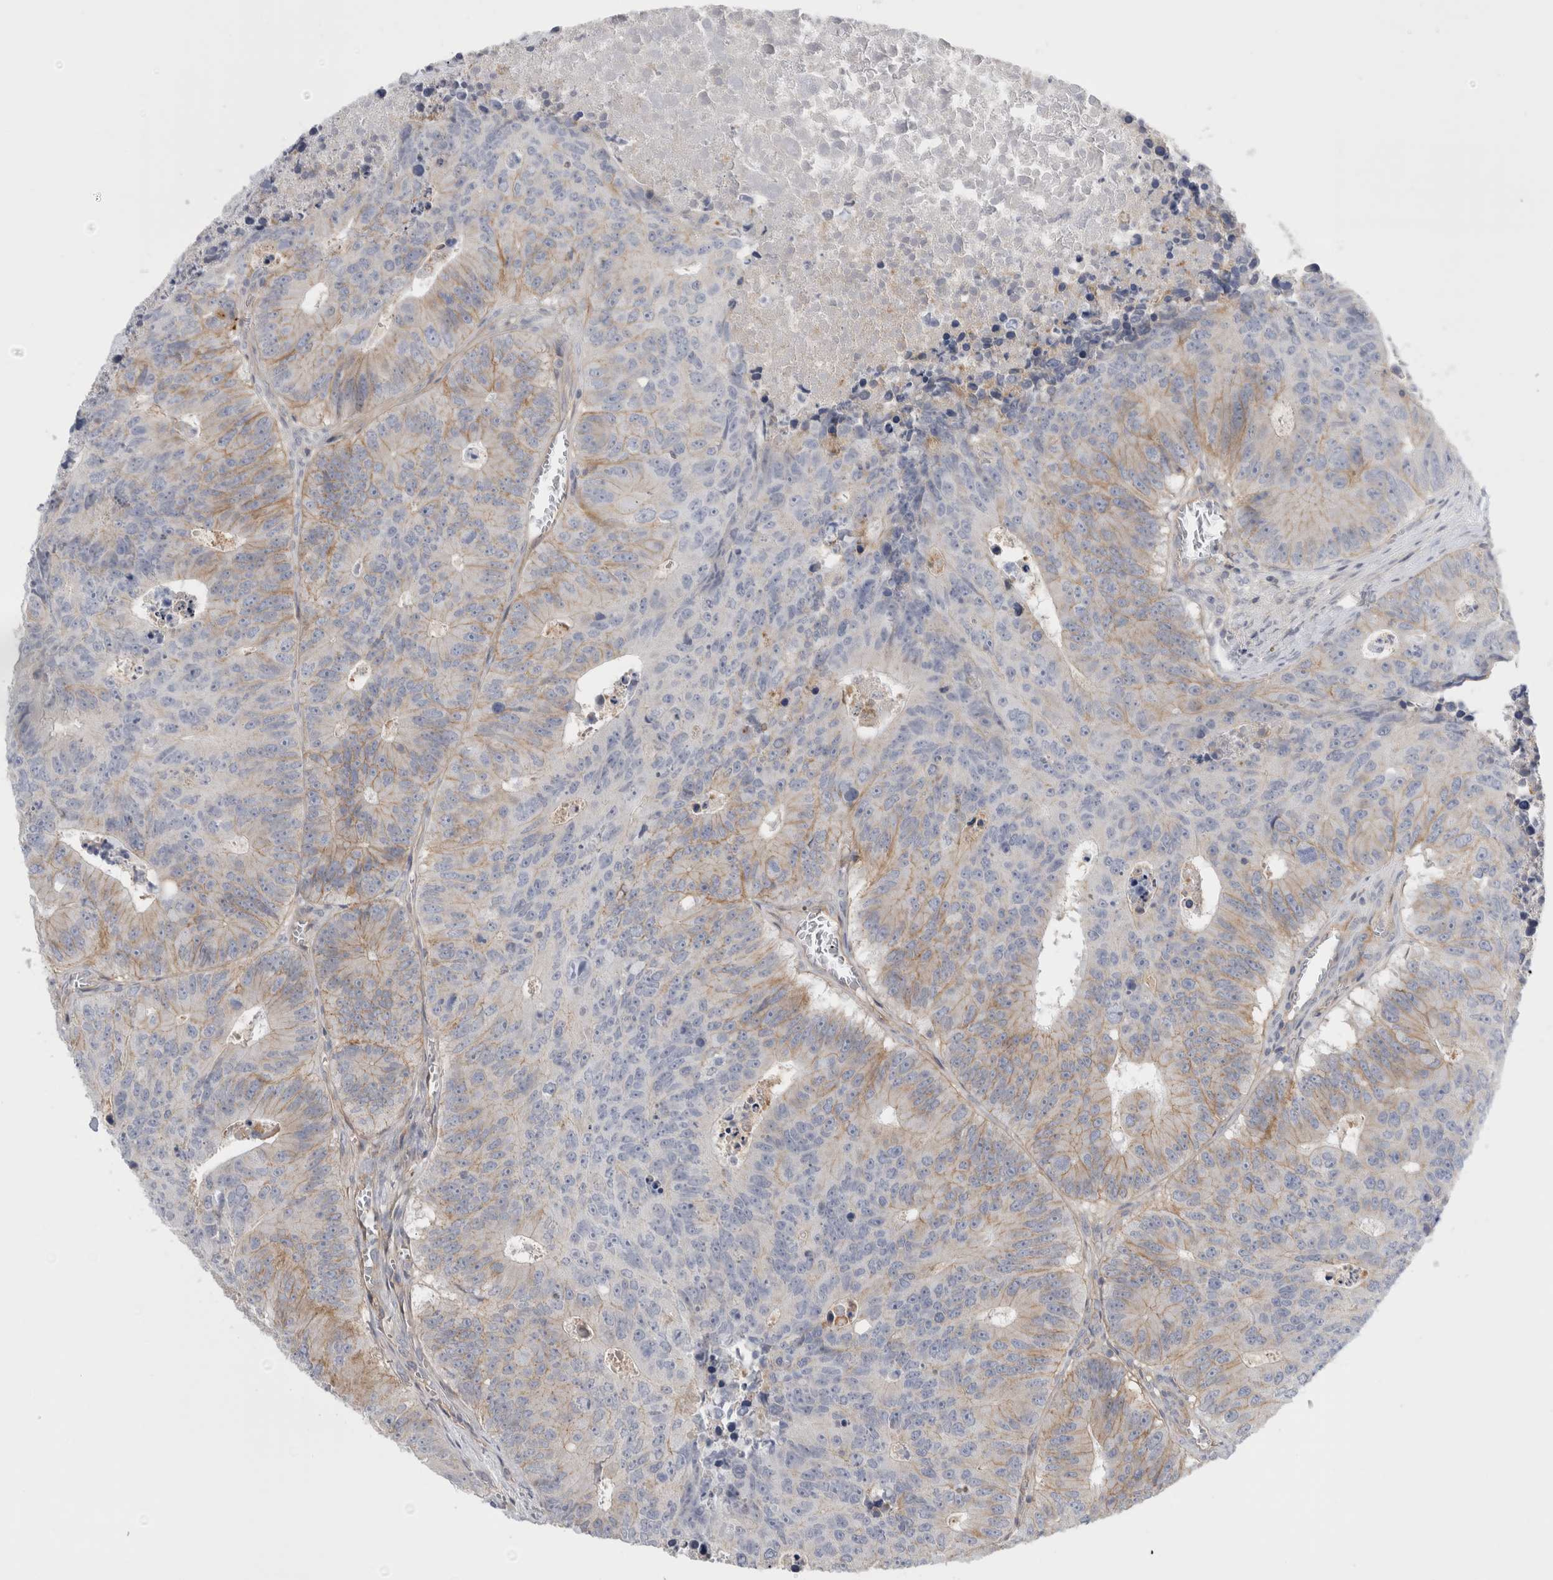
{"staining": {"intensity": "weak", "quantity": "25%-75%", "location": "cytoplasmic/membranous"}, "tissue": "colorectal cancer", "cell_type": "Tumor cells", "image_type": "cancer", "snomed": [{"axis": "morphology", "description": "Adenocarcinoma, NOS"}, {"axis": "topography", "description": "Colon"}], "caption": "Weak cytoplasmic/membranous protein staining is identified in approximately 25%-75% of tumor cells in colorectal adenocarcinoma.", "gene": "VANGL1", "patient": {"sex": "male", "age": 87}}